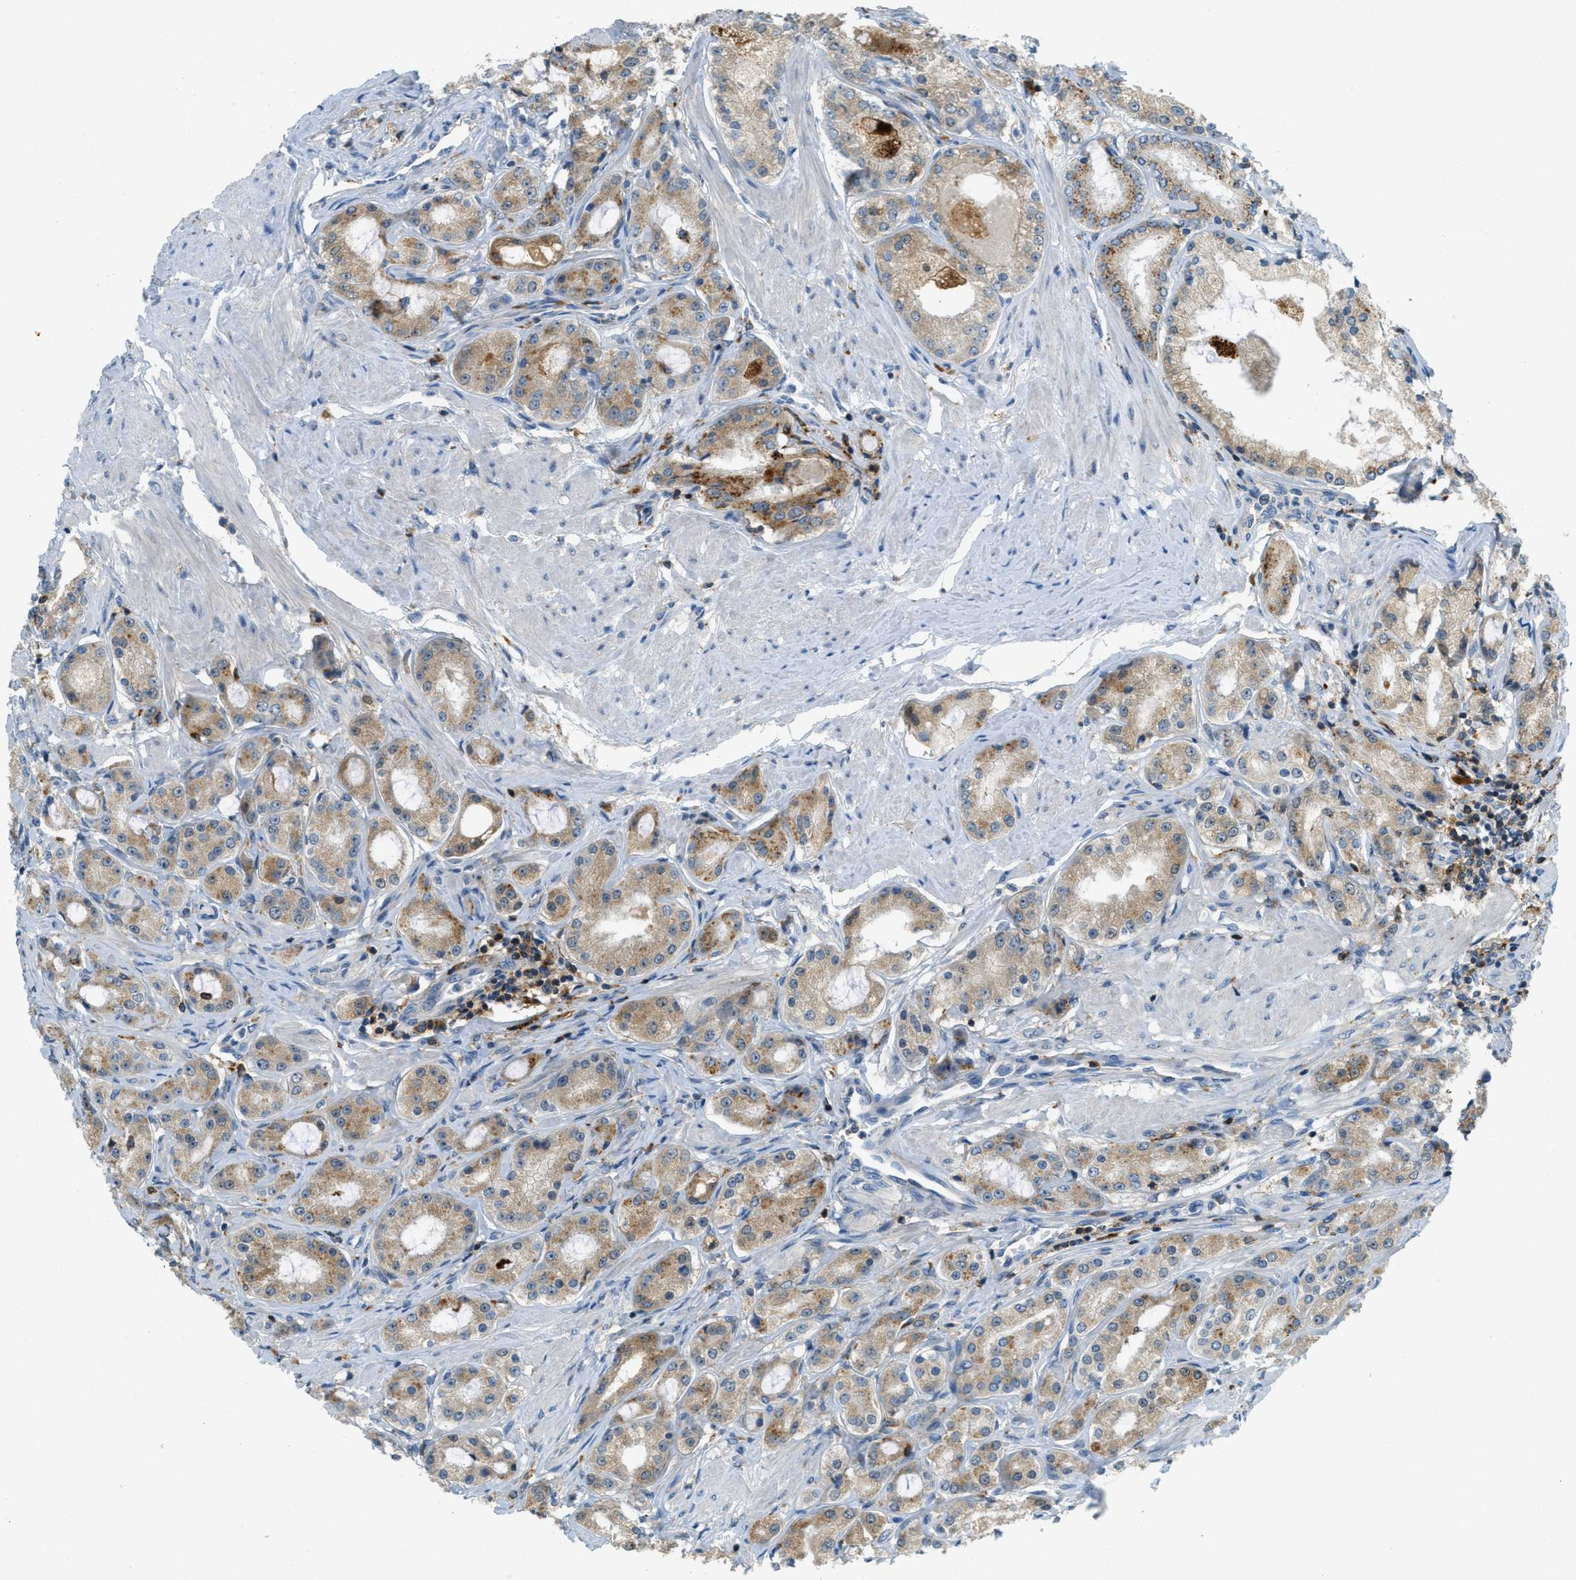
{"staining": {"intensity": "moderate", "quantity": ">75%", "location": "cytoplasmic/membranous"}, "tissue": "prostate cancer", "cell_type": "Tumor cells", "image_type": "cancer", "snomed": [{"axis": "morphology", "description": "Adenocarcinoma, Low grade"}, {"axis": "topography", "description": "Prostate"}], "caption": "Immunohistochemical staining of human adenocarcinoma (low-grade) (prostate) displays moderate cytoplasmic/membranous protein staining in about >75% of tumor cells. The staining was performed using DAB (3,3'-diaminobenzidine), with brown indicating positive protein expression. Nuclei are stained blue with hematoxylin.", "gene": "PLBD2", "patient": {"sex": "male", "age": 63}}